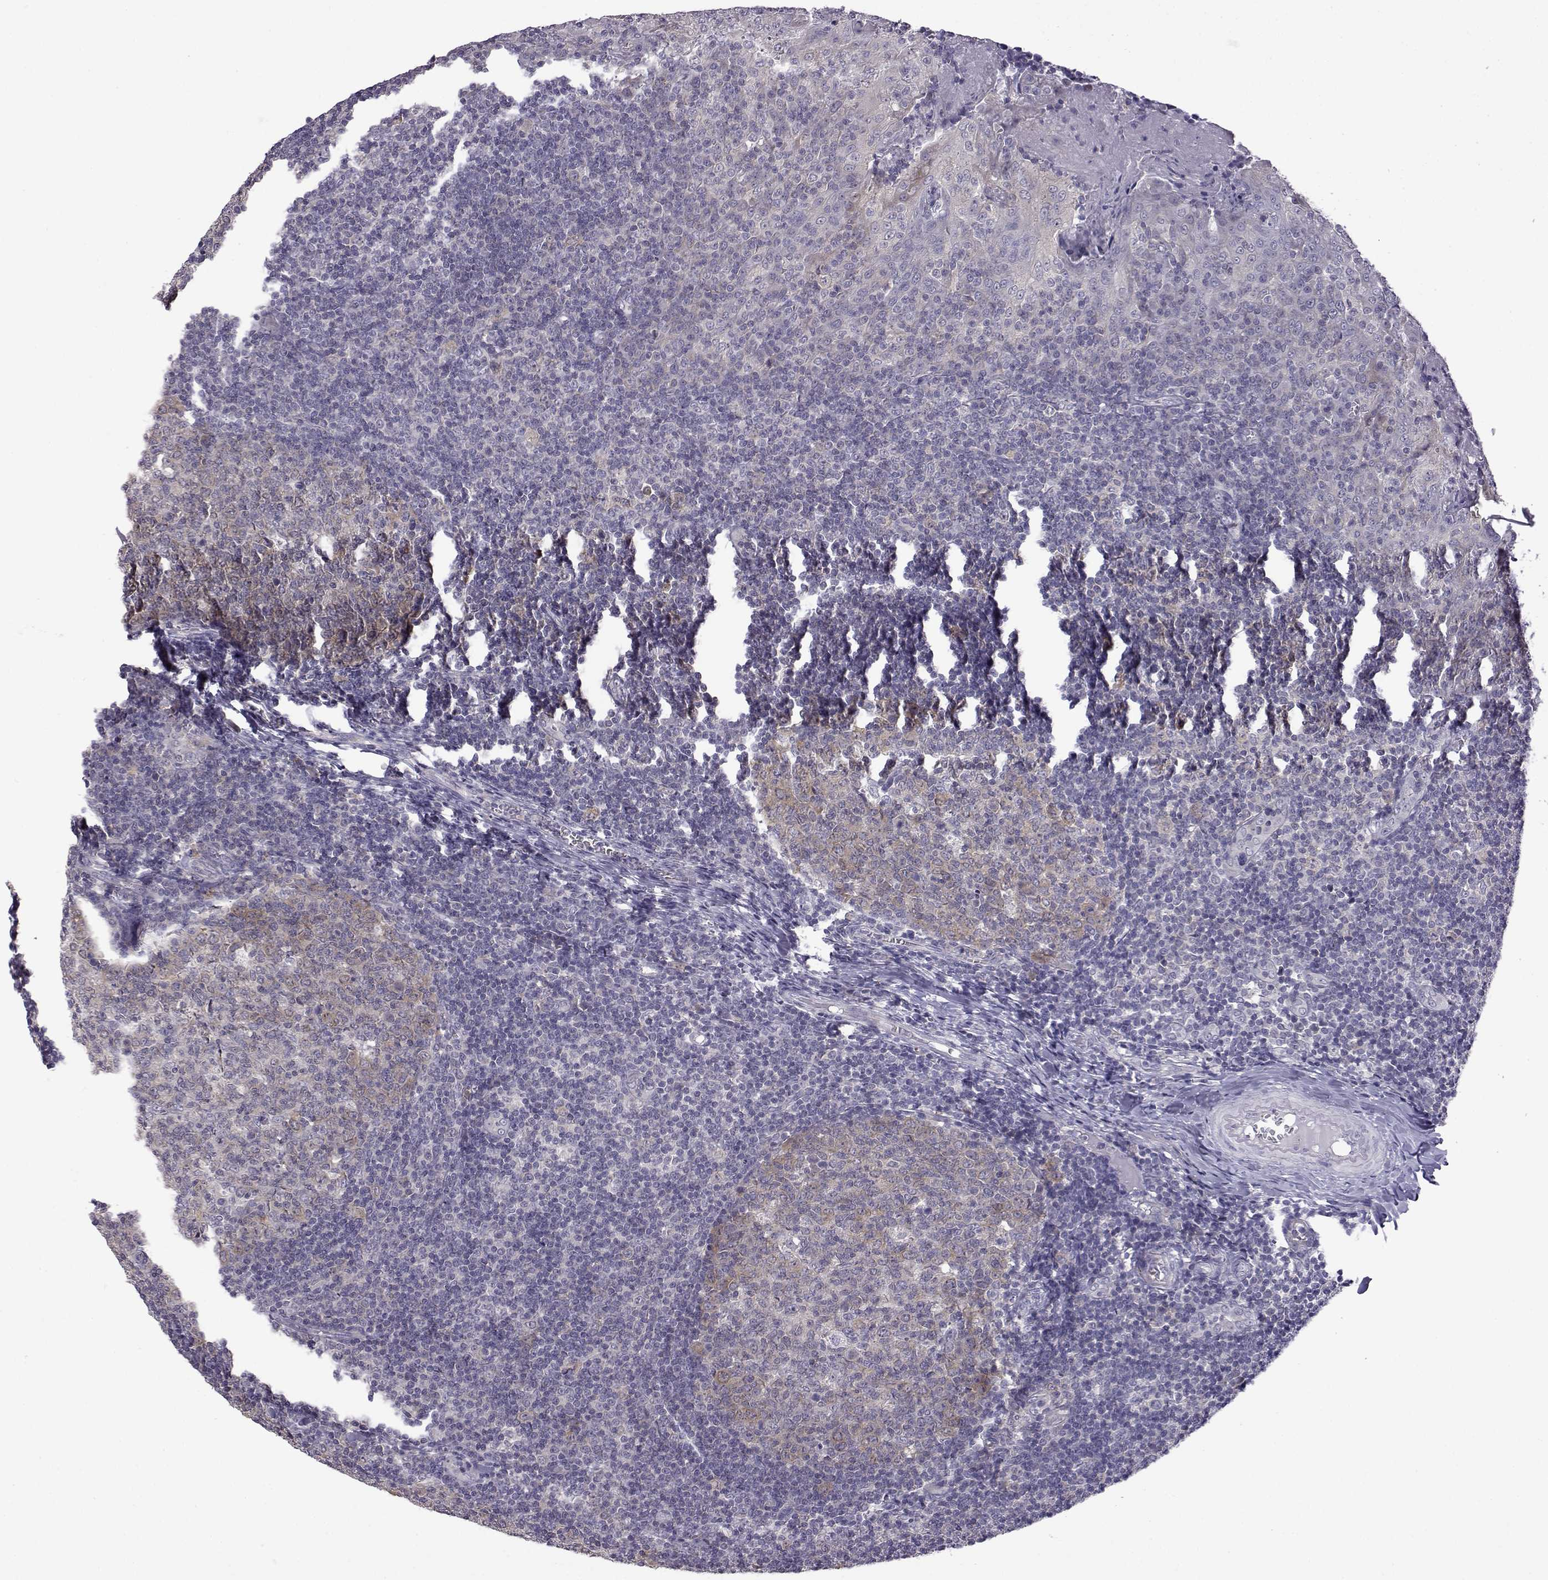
{"staining": {"intensity": "weak", "quantity": "25%-75%", "location": "cytoplasmic/membranous"}, "tissue": "tonsil", "cell_type": "Germinal center cells", "image_type": "normal", "snomed": [{"axis": "morphology", "description": "Normal tissue, NOS"}, {"axis": "topography", "description": "Tonsil"}], "caption": "Benign tonsil shows weak cytoplasmic/membranous expression in about 25%-75% of germinal center cells, visualized by immunohistochemistry.", "gene": "VGF", "patient": {"sex": "female", "age": 13}}